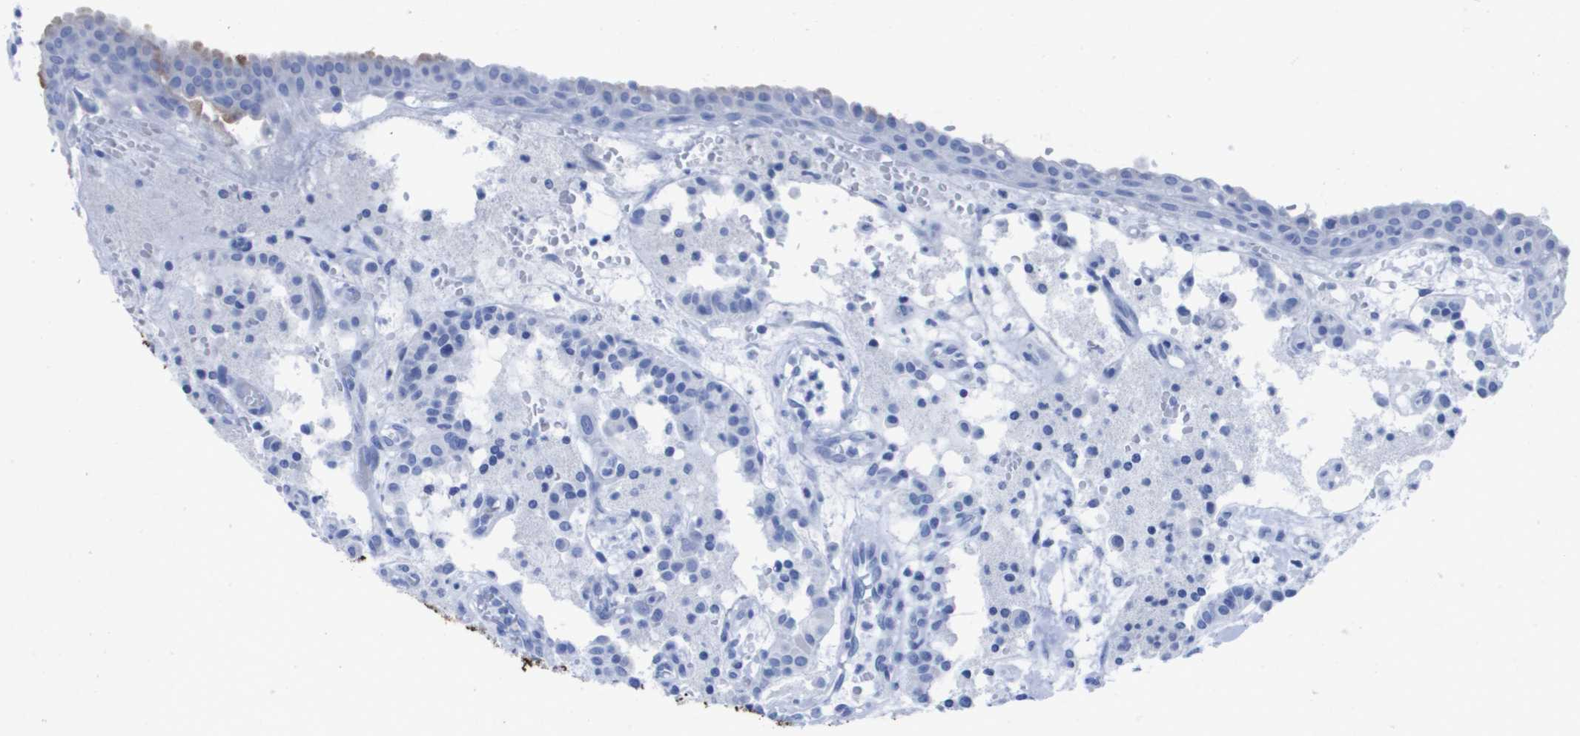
{"staining": {"intensity": "negative", "quantity": "none", "location": "none"}, "tissue": "carcinoid", "cell_type": "Tumor cells", "image_type": "cancer", "snomed": [{"axis": "morphology", "description": "Carcinoid, malignant, NOS"}, {"axis": "topography", "description": "Lung"}], "caption": "Malignant carcinoid stained for a protein using IHC demonstrates no expression tumor cells.", "gene": "KCNA3", "patient": {"sex": "male", "age": 30}}